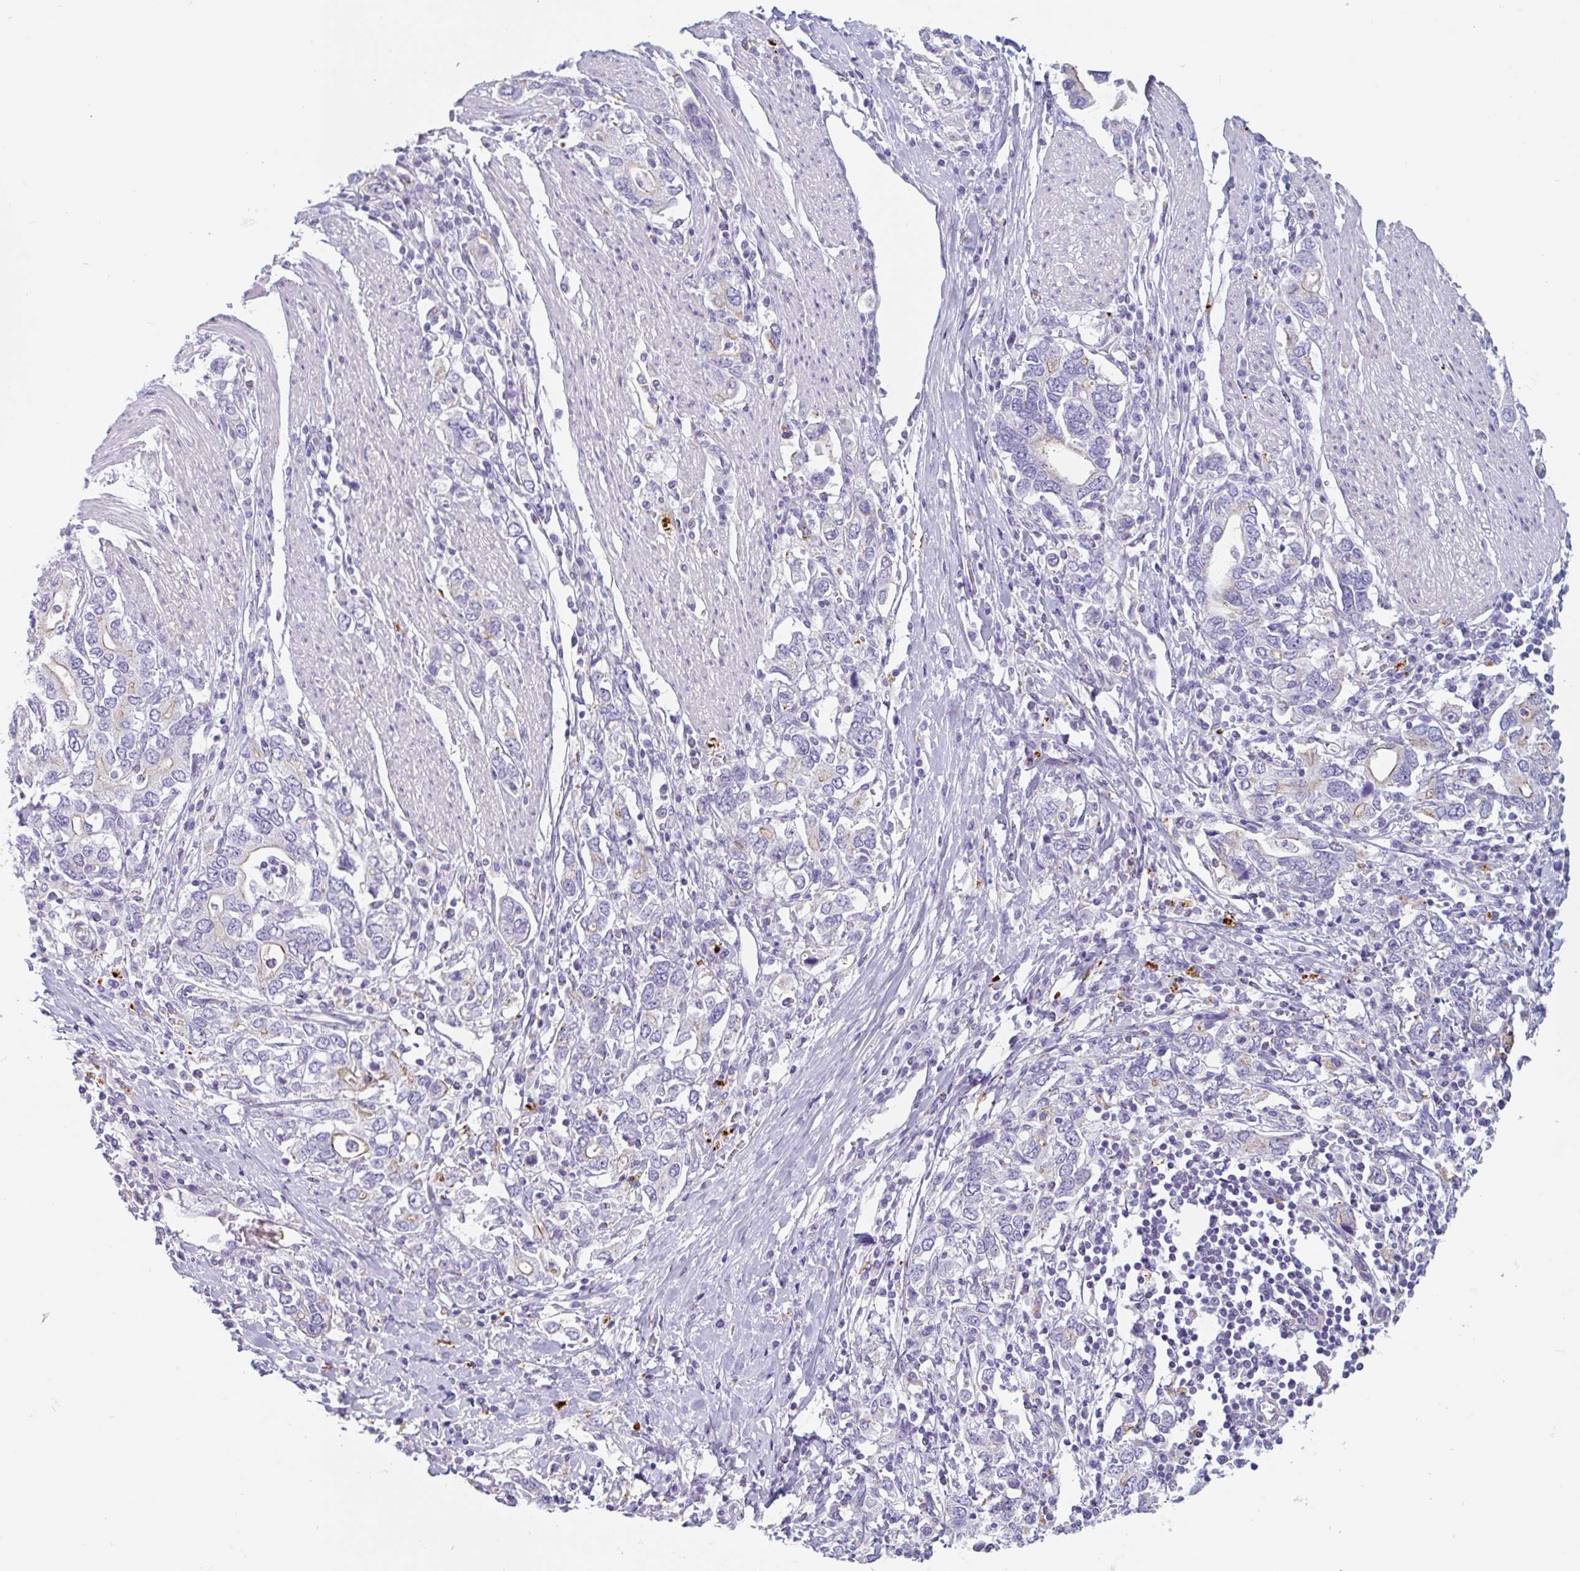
{"staining": {"intensity": "negative", "quantity": "none", "location": "none"}, "tissue": "stomach cancer", "cell_type": "Tumor cells", "image_type": "cancer", "snomed": [{"axis": "morphology", "description": "Adenocarcinoma, NOS"}, {"axis": "topography", "description": "Stomach, upper"}, {"axis": "topography", "description": "Stomach"}], "caption": "Tumor cells are negative for protein expression in human stomach cancer.", "gene": "LENG9", "patient": {"sex": "male", "age": 62}}